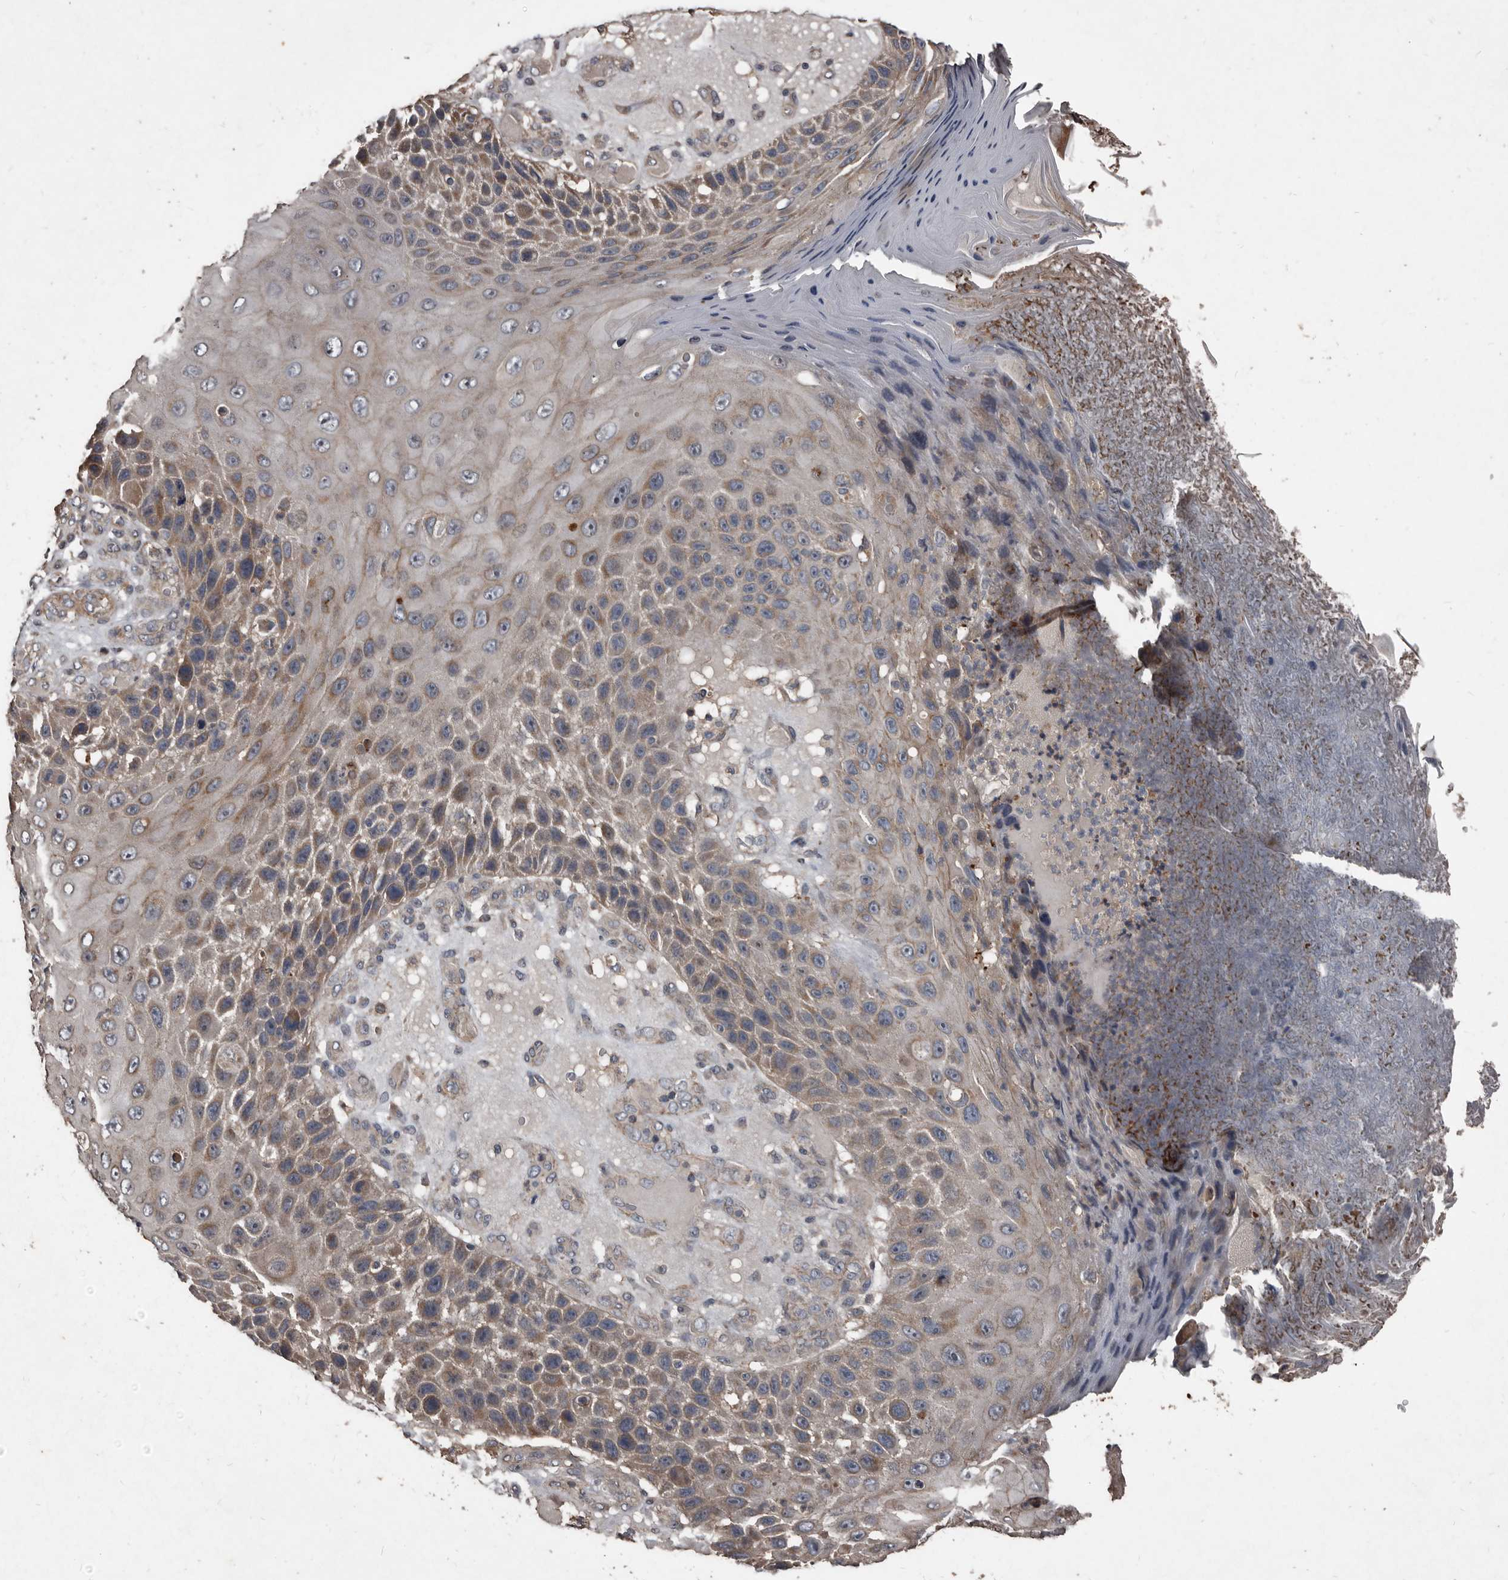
{"staining": {"intensity": "moderate", "quantity": ">75%", "location": "cytoplasmic/membranous"}, "tissue": "skin cancer", "cell_type": "Tumor cells", "image_type": "cancer", "snomed": [{"axis": "morphology", "description": "Squamous cell carcinoma, NOS"}, {"axis": "topography", "description": "Skin"}], "caption": "Immunohistochemical staining of skin cancer (squamous cell carcinoma) exhibits medium levels of moderate cytoplasmic/membranous protein positivity in approximately >75% of tumor cells. (DAB IHC, brown staining for protein, blue staining for nuclei).", "gene": "GREB1", "patient": {"sex": "female", "age": 88}}